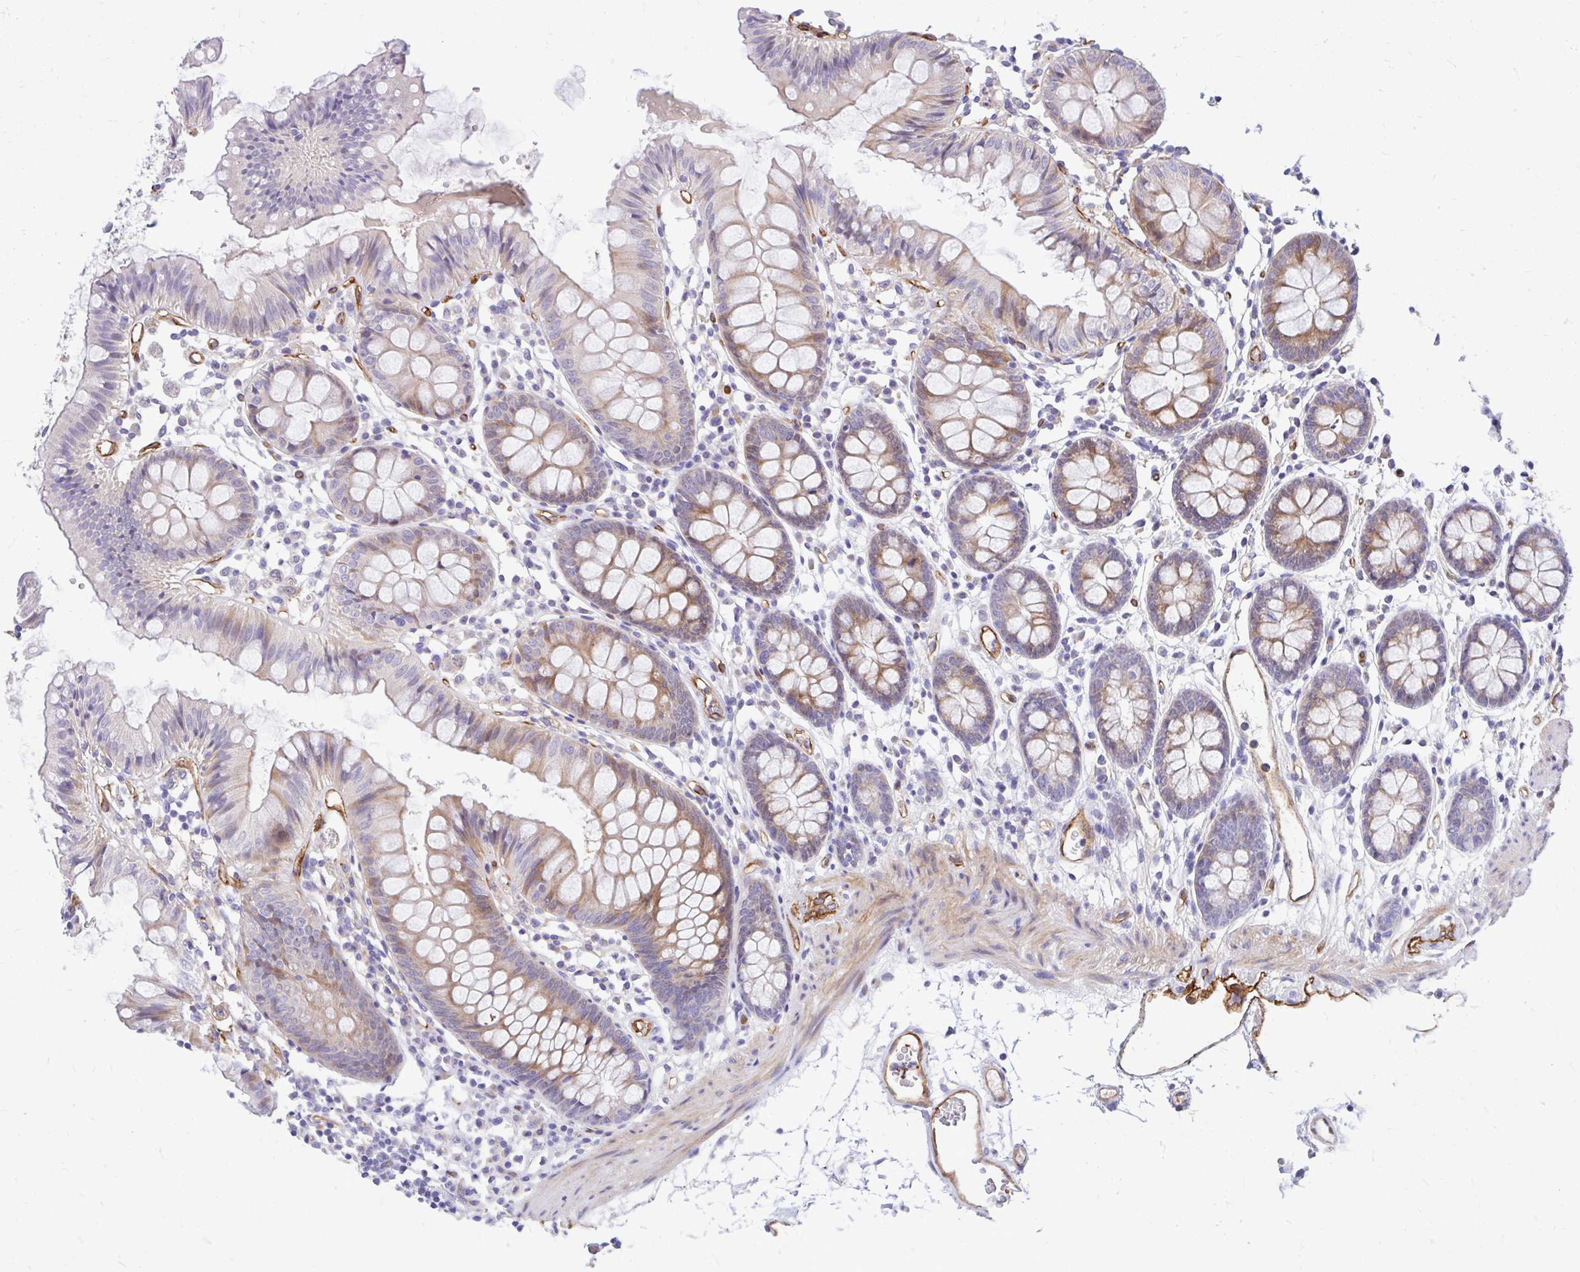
{"staining": {"intensity": "moderate", "quantity": ">75%", "location": "cytoplasmic/membranous"}, "tissue": "colon", "cell_type": "Endothelial cells", "image_type": "normal", "snomed": [{"axis": "morphology", "description": "Normal tissue, NOS"}, {"axis": "topography", "description": "Colon"}], "caption": "Moderate cytoplasmic/membranous positivity for a protein is appreciated in about >75% of endothelial cells of unremarkable colon using immunohistochemistry.", "gene": "ESPNL", "patient": {"sex": "female", "age": 84}}